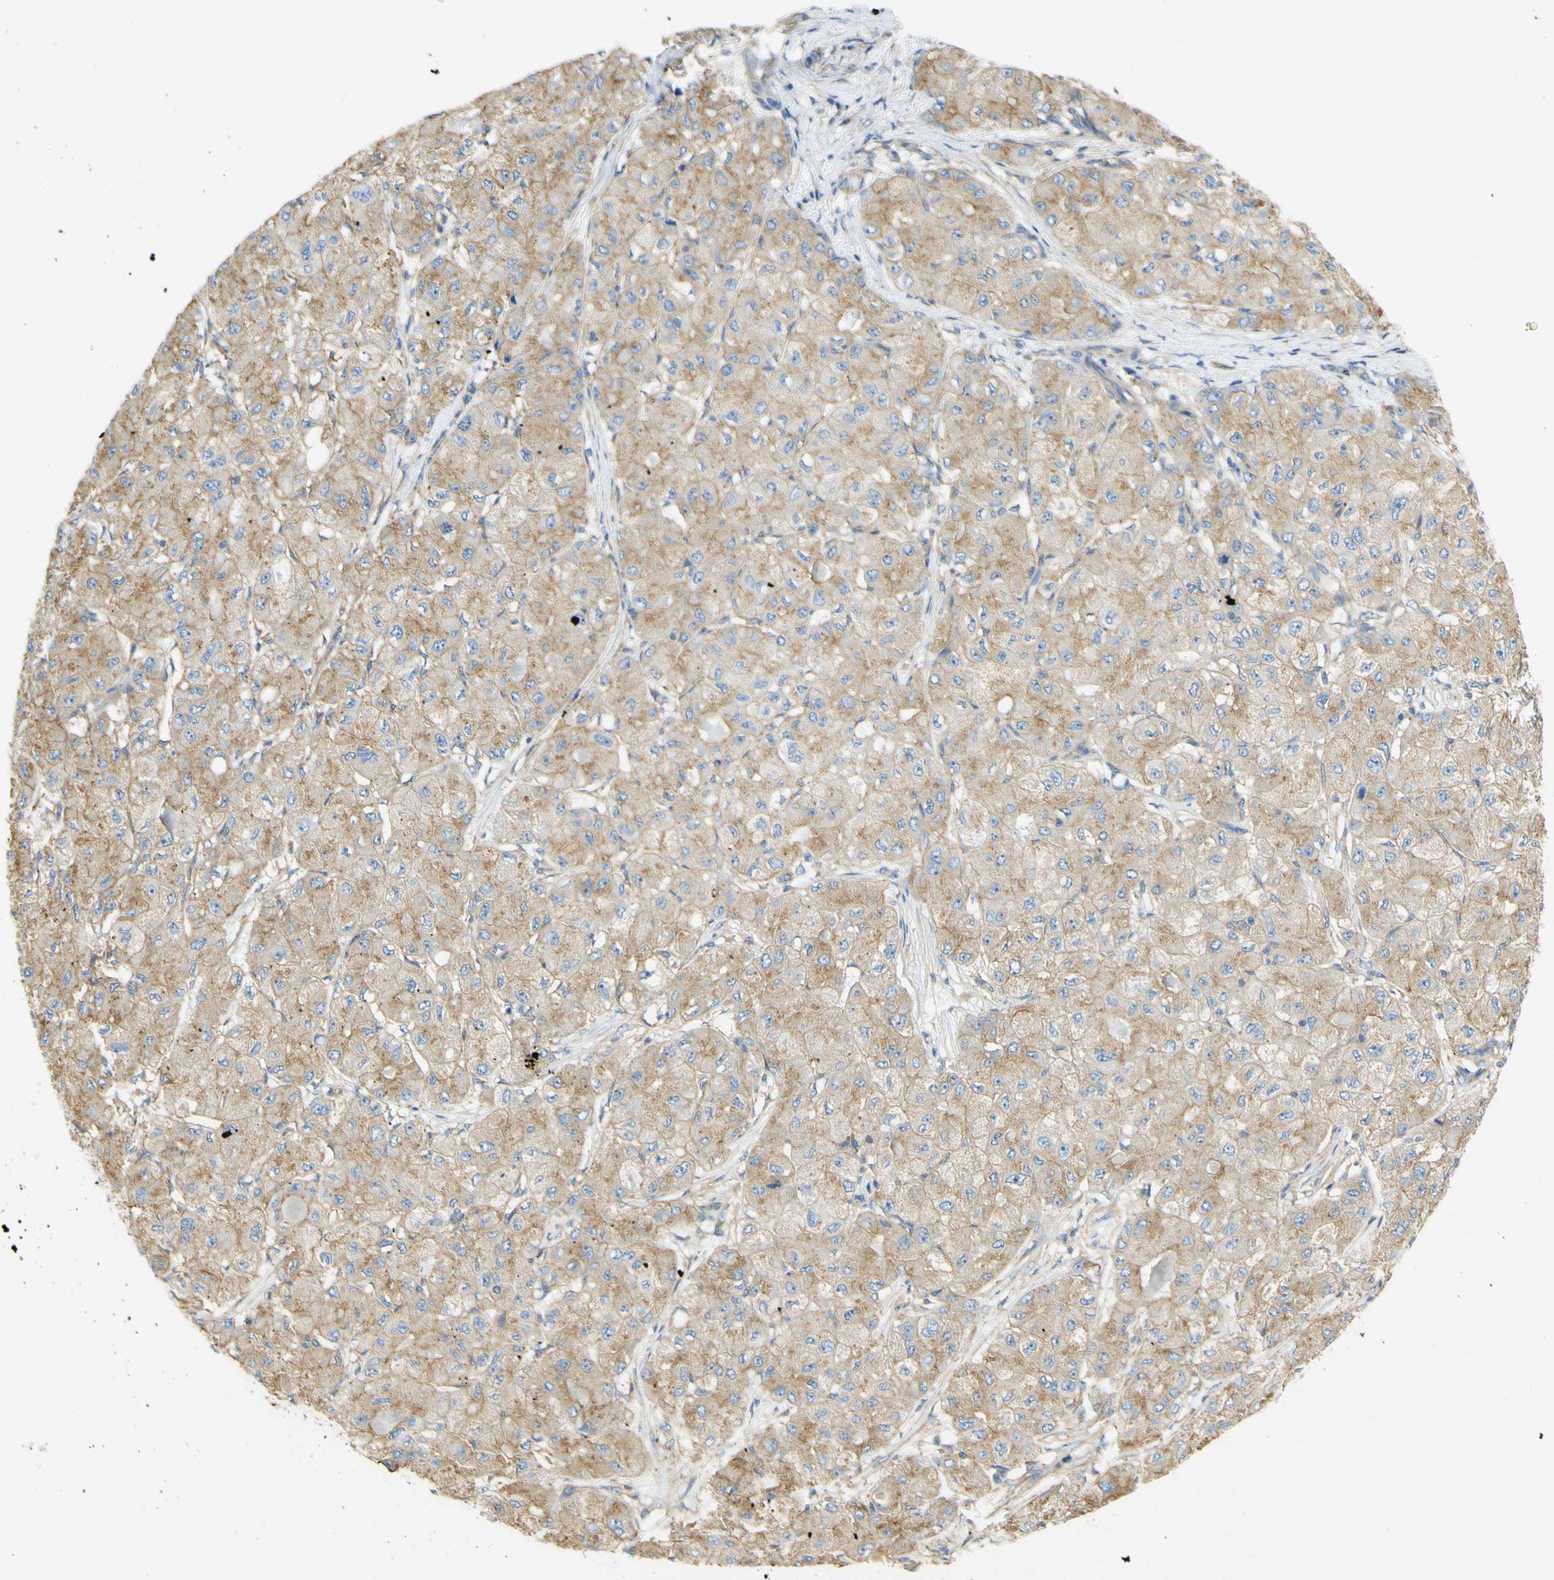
{"staining": {"intensity": "weak", "quantity": ">75%", "location": "cytoplasmic/membranous"}, "tissue": "liver cancer", "cell_type": "Tumor cells", "image_type": "cancer", "snomed": [{"axis": "morphology", "description": "Carcinoma, Hepatocellular, NOS"}, {"axis": "topography", "description": "Liver"}], "caption": "Immunohistochemistry (IHC) (DAB (3,3'-diaminobenzidine)) staining of hepatocellular carcinoma (liver) reveals weak cytoplasmic/membranous protein staining in approximately >75% of tumor cells. (DAB (3,3'-diaminobenzidine) IHC, brown staining for protein, blue staining for nuclei).", "gene": "CLTC", "patient": {"sex": "male", "age": 80}}